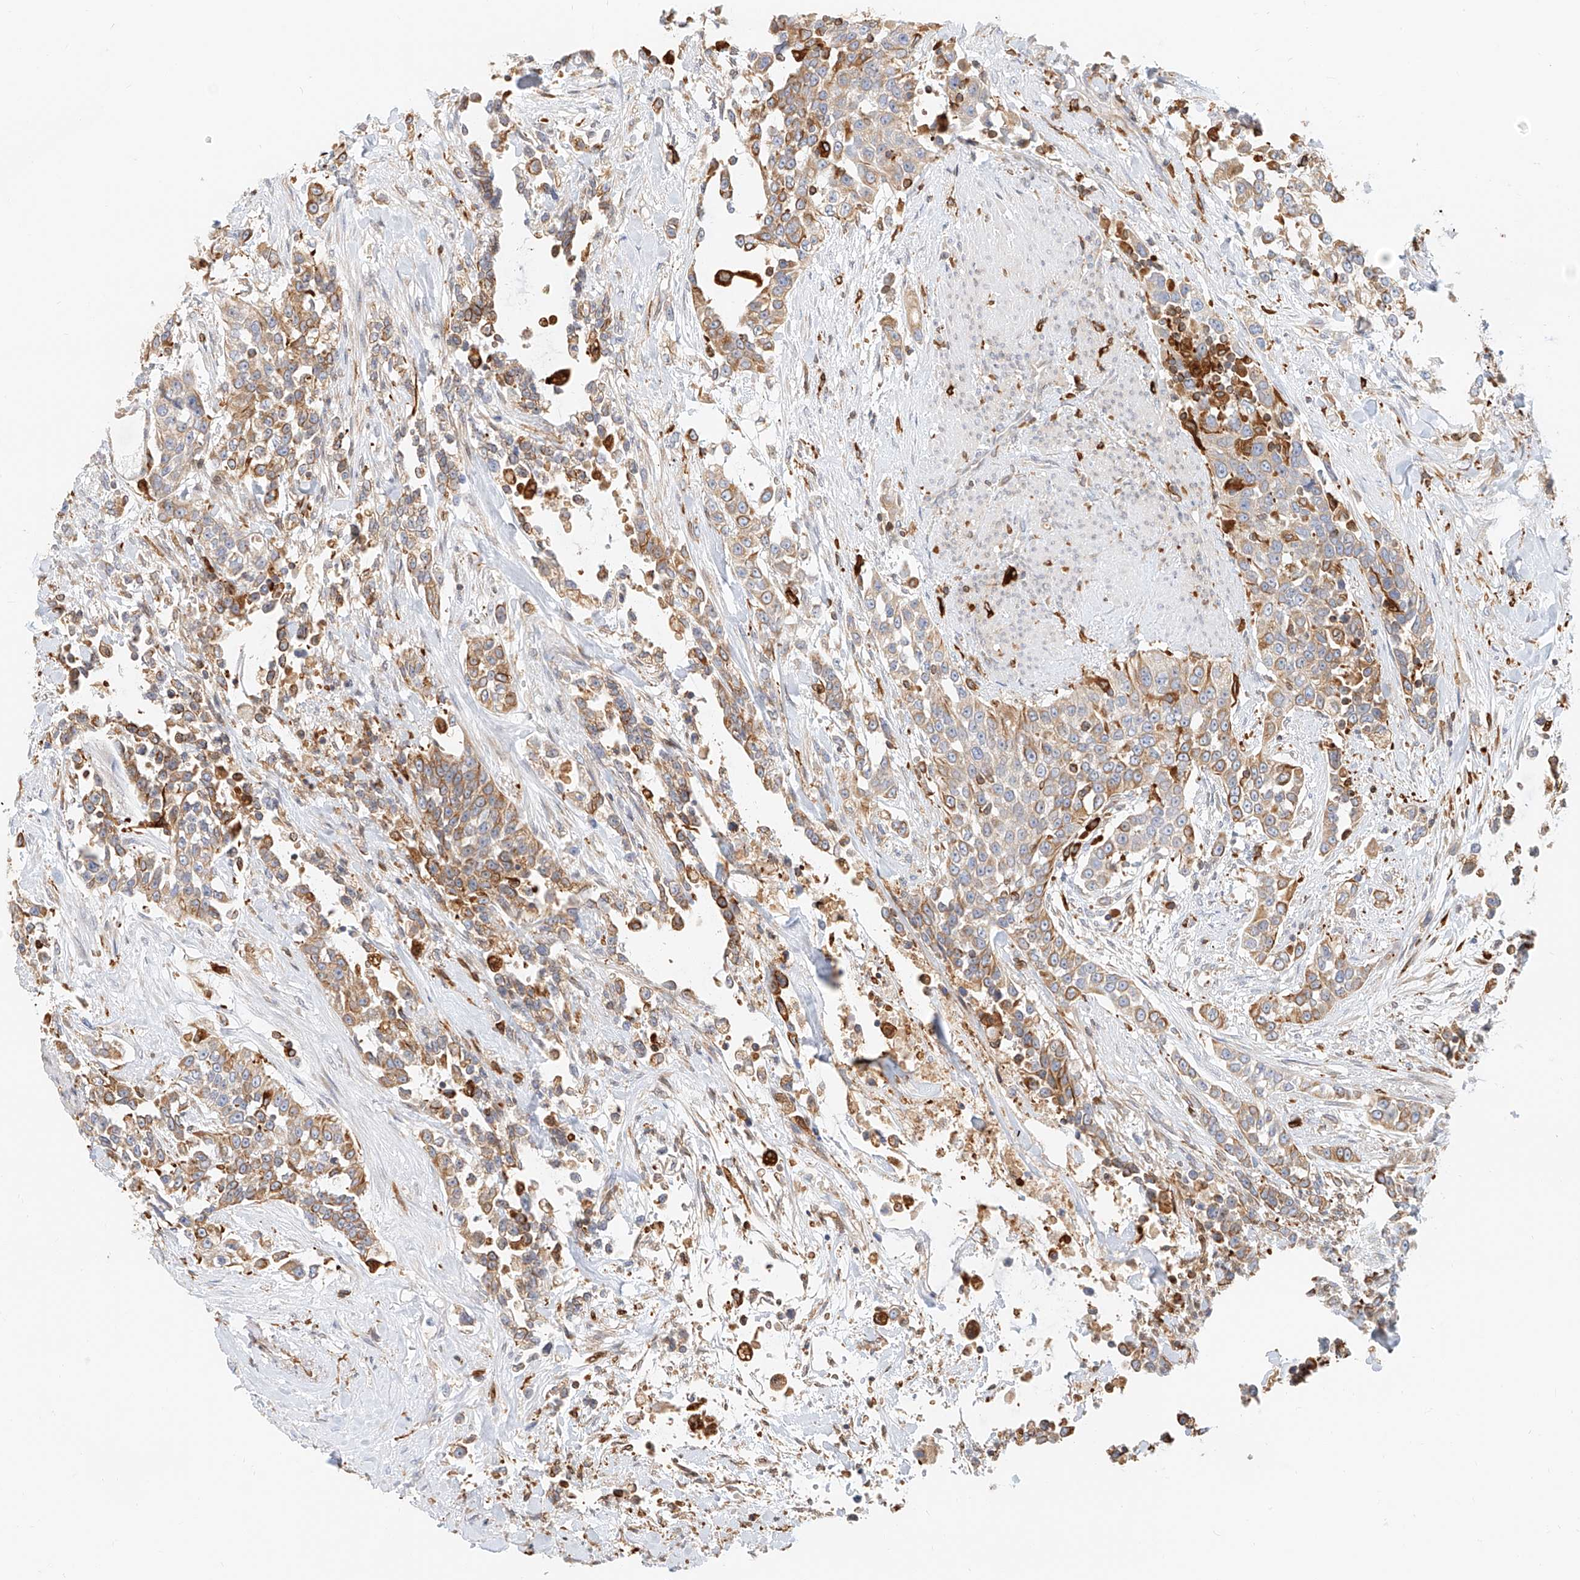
{"staining": {"intensity": "moderate", "quantity": "25%-75%", "location": "cytoplasmic/membranous"}, "tissue": "urothelial cancer", "cell_type": "Tumor cells", "image_type": "cancer", "snomed": [{"axis": "morphology", "description": "Urothelial carcinoma, High grade"}, {"axis": "topography", "description": "Urinary bladder"}], "caption": "A brown stain highlights moderate cytoplasmic/membranous expression of a protein in human high-grade urothelial carcinoma tumor cells. (brown staining indicates protein expression, while blue staining denotes nuclei).", "gene": "DHRS7", "patient": {"sex": "female", "age": 80}}